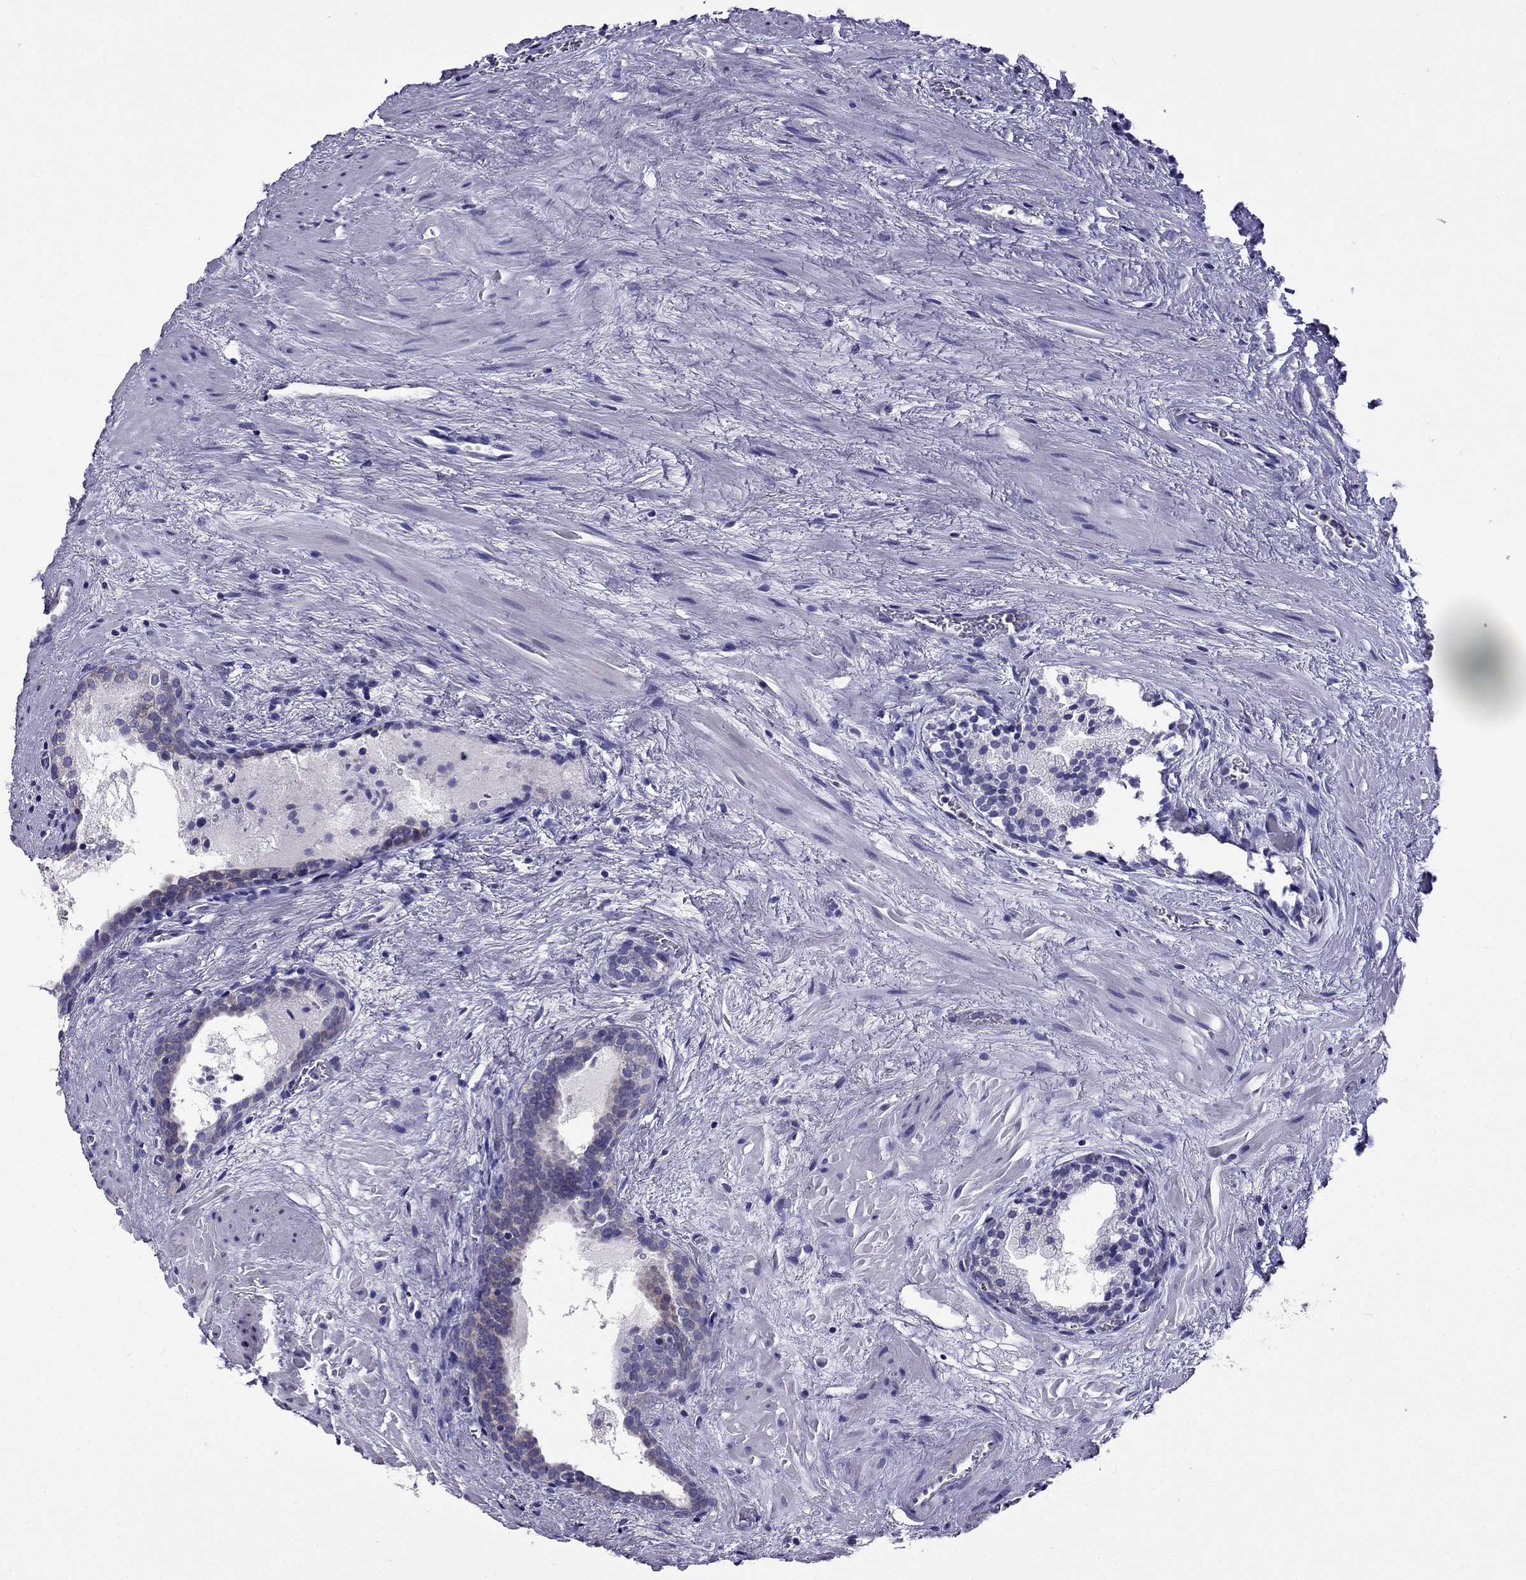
{"staining": {"intensity": "weak", "quantity": "<25%", "location": "cytoplasmic/membranous"}, "tissue": "prostate cancer", "cell_type": "Tumor cells", "image_type": "cancer", "snomed": [{"axis": "morphology", "description": "Adenocarcinoma, NOS"}, {"axis": "topography", "description": "Prostate"}], "caption": "This histopathology image is of prostate cancer (adenocarcinoma) stained with IHC to label a protein in brown with the nuclei are counter-stained blue. There is no positivity in tumor cells.", "gene": "OXCT2", "patient": {"sex": "male", "age": 66}}